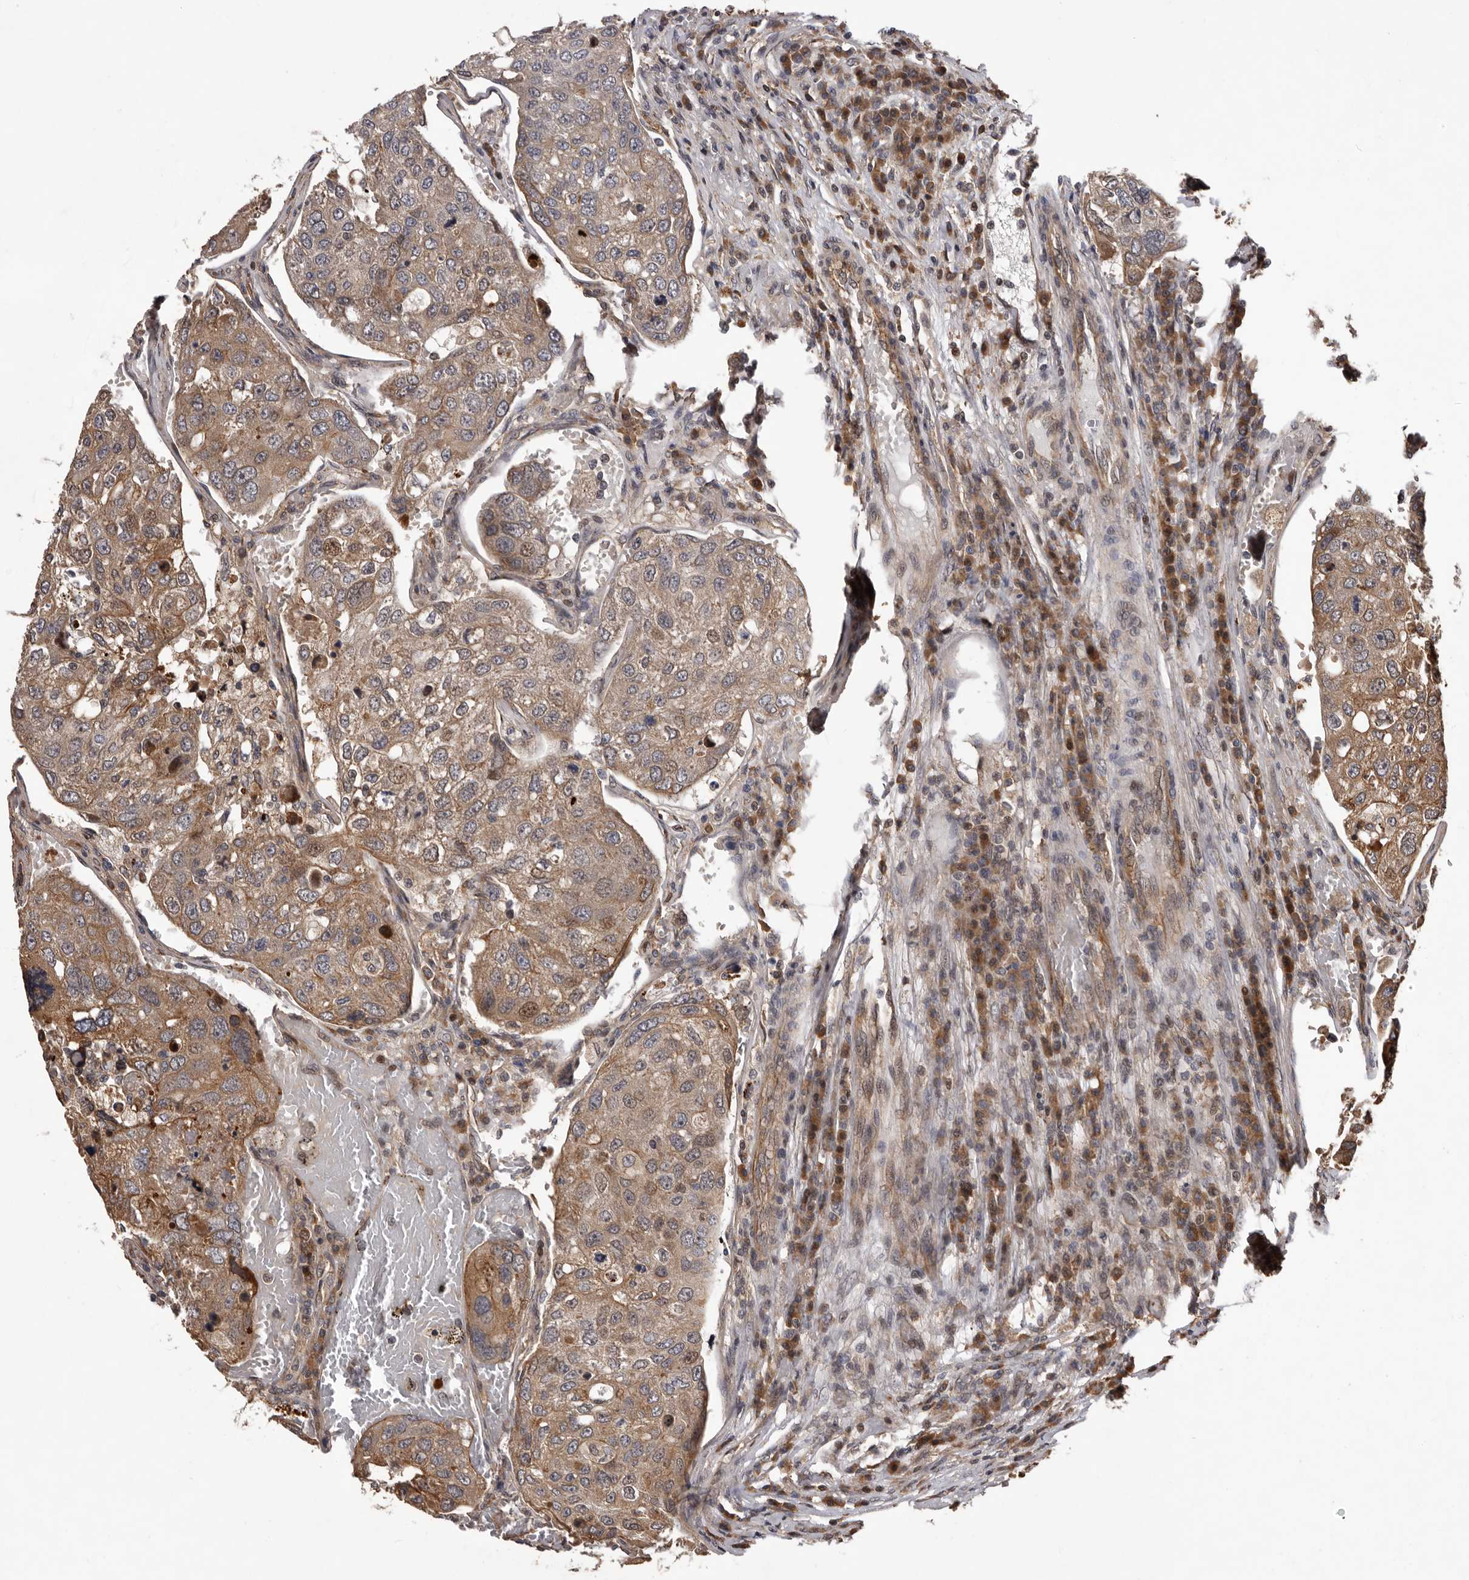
{"staining": {"intensity": "moderate", "quantity": ">75%", "location": "cytoplasmic/membranous,nuclear"}, "tissue": "urothelial cancer", "cell_type": "Tumor cells", "image_type": "cancer", "snomed": [{"axis": "morphology", "description": "Urothelial carcinoma, High grade"}, {"axis": "topography", "description": "Lymph node"}, {"axis": "topography", "description": "Urinary bladder"}], "caption": "Brown immunohistochemical staining in urothelial cancer reveals moderate cytoplasmic/membranous and nuclear positivity in approximately >75% of tumor cells.", "gene": "GADD45B", "patient": {"sex": "male", "age": 51}}